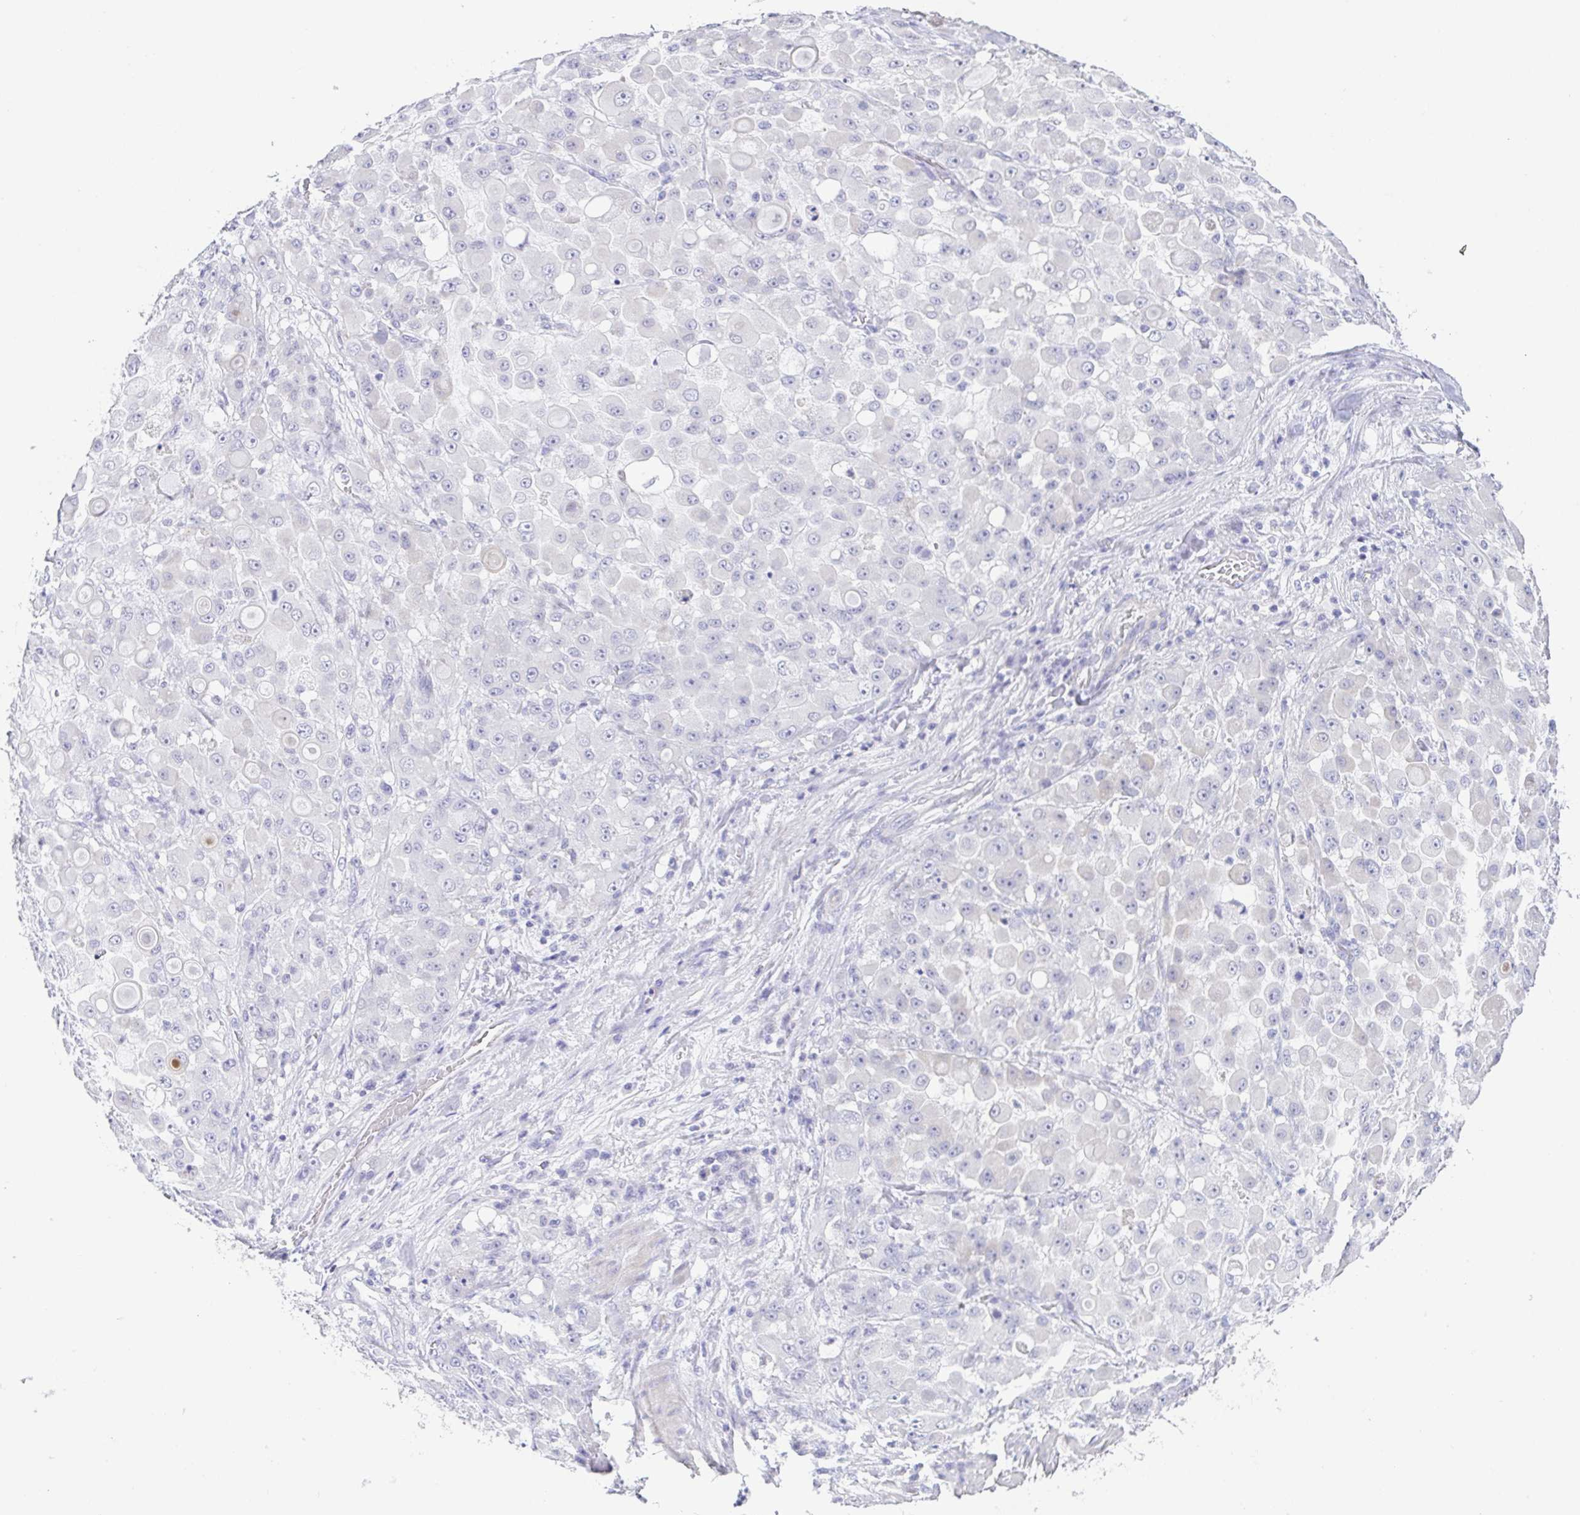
{"staining": {"intensity": "negative", "quantity": "none", "location": "none"}, "tissue": "stomach cancer", "cell_type": "Tumor cells", "image_type": "cancer", "snomed": [{"axis": "morphology", "description": "Adenocarcinoma, NOS"}, {"axis": "topography", "description": "Stomach"}], "caption": "Image shows no protein positivity in tumor cells of adenocarcinoma (stomach) tissue.", "gene": "HAPLN2", "patient": {"sex": "female", "age": 76}}